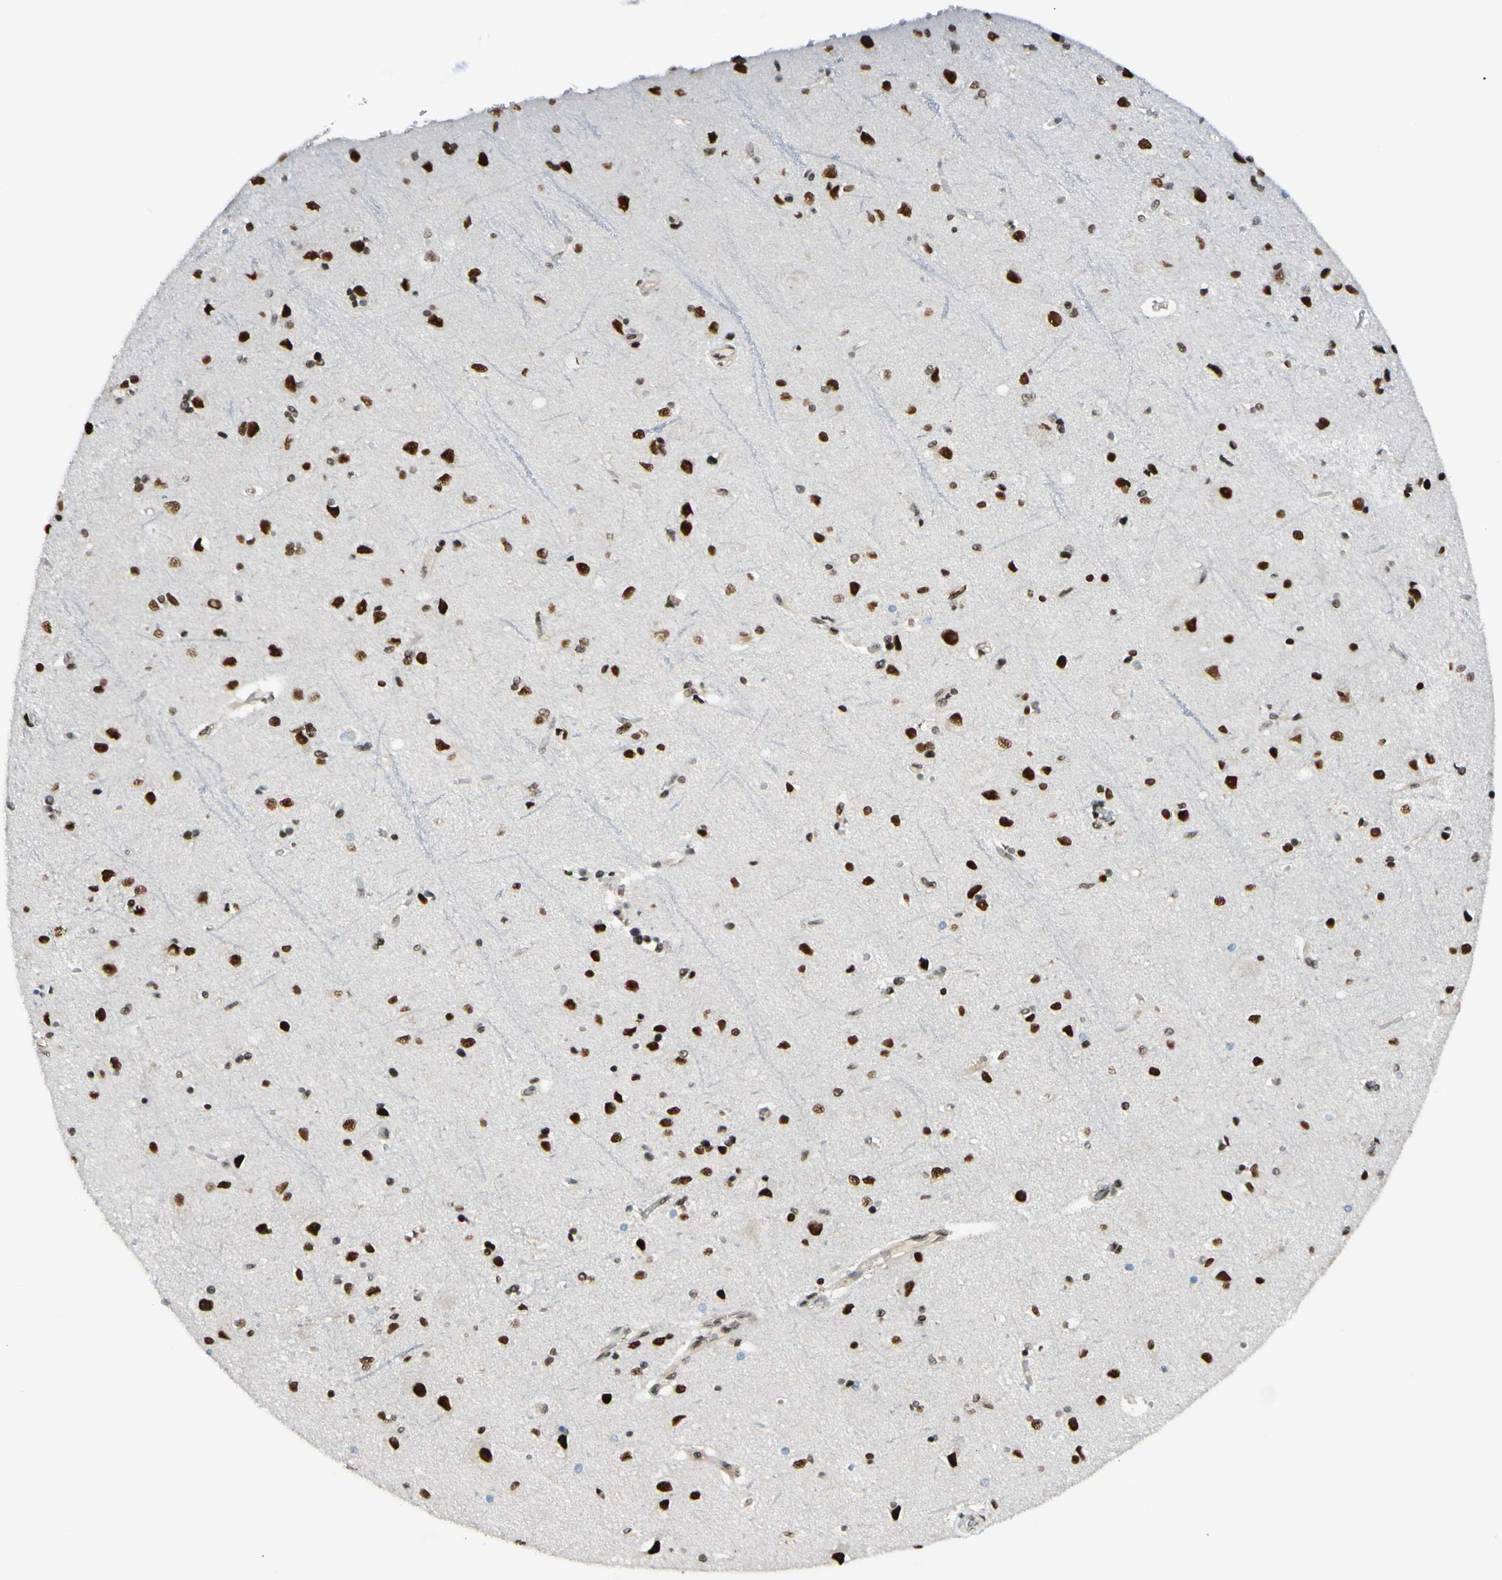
{"staining": {"intensity": "moderate", "quantity": "25%-75%", "location": "nuclear"}, "tissue": "cerebral cortex", "cell_type": "Endothelial cells", "image_type": "normal", "snomed": [{"axis": "morphology", "description": "Normal tissue, NOS"}, {"axis": "topography", "description": "Cerebral cortex"}], "caption": "Normal cerebral cortex exhibits moderate nuclear positivity in approximately 25%-75% of endothelial cells (DAB (3,3'-diaminobenzidine) = brown stain, brightfield microscopy at high magnification)..", "gene": "SUFU", "patient": {"sex": "female", "age": 54}}